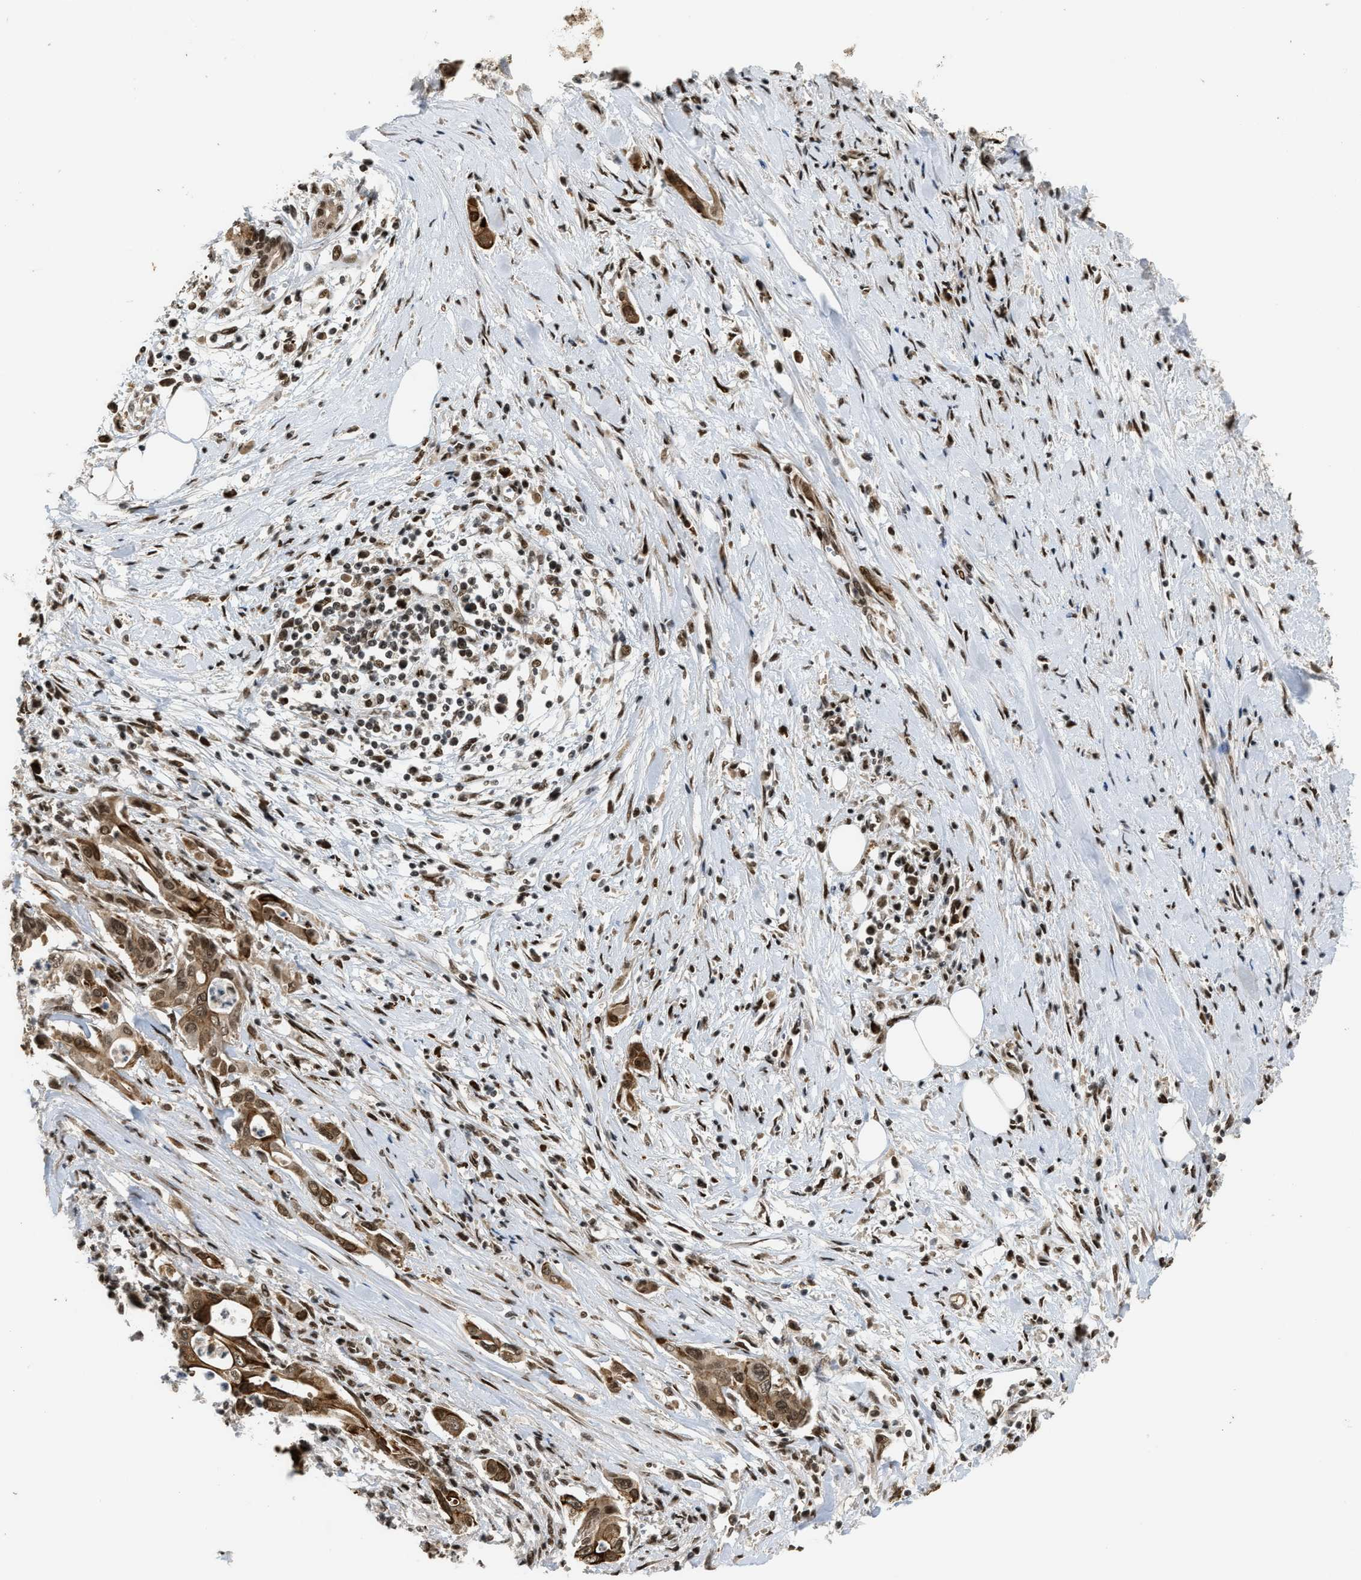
{"staining": {"intensity": "moderate", "quantity": ">75%", "location": "cytoplasmic/membranous,nuclear"}, "tissue": "pancreatic cancer", "cell_type": "Tumor cells", "image_type": "cancer", "snomed": [{"axis": "morphology", "description": "Adenocarcinoma, NOS"}, {"axis": "topography", "description": "Pancreas"}], "caption": "Immunohistochemistry (IHC) photomicrograph of neoplastic tissue: pancreatic cancer stained using immunohistochemistry demonstrates medium levels of moderate protein expression localized specifically in the cytoplasmic/membranous and nuclear of tumor cells, appearing as a cytoplasmic/membranous and nuclear brown color.", "gene": "SERTAD2", "patient": {"sex": "male", "age": 58}}